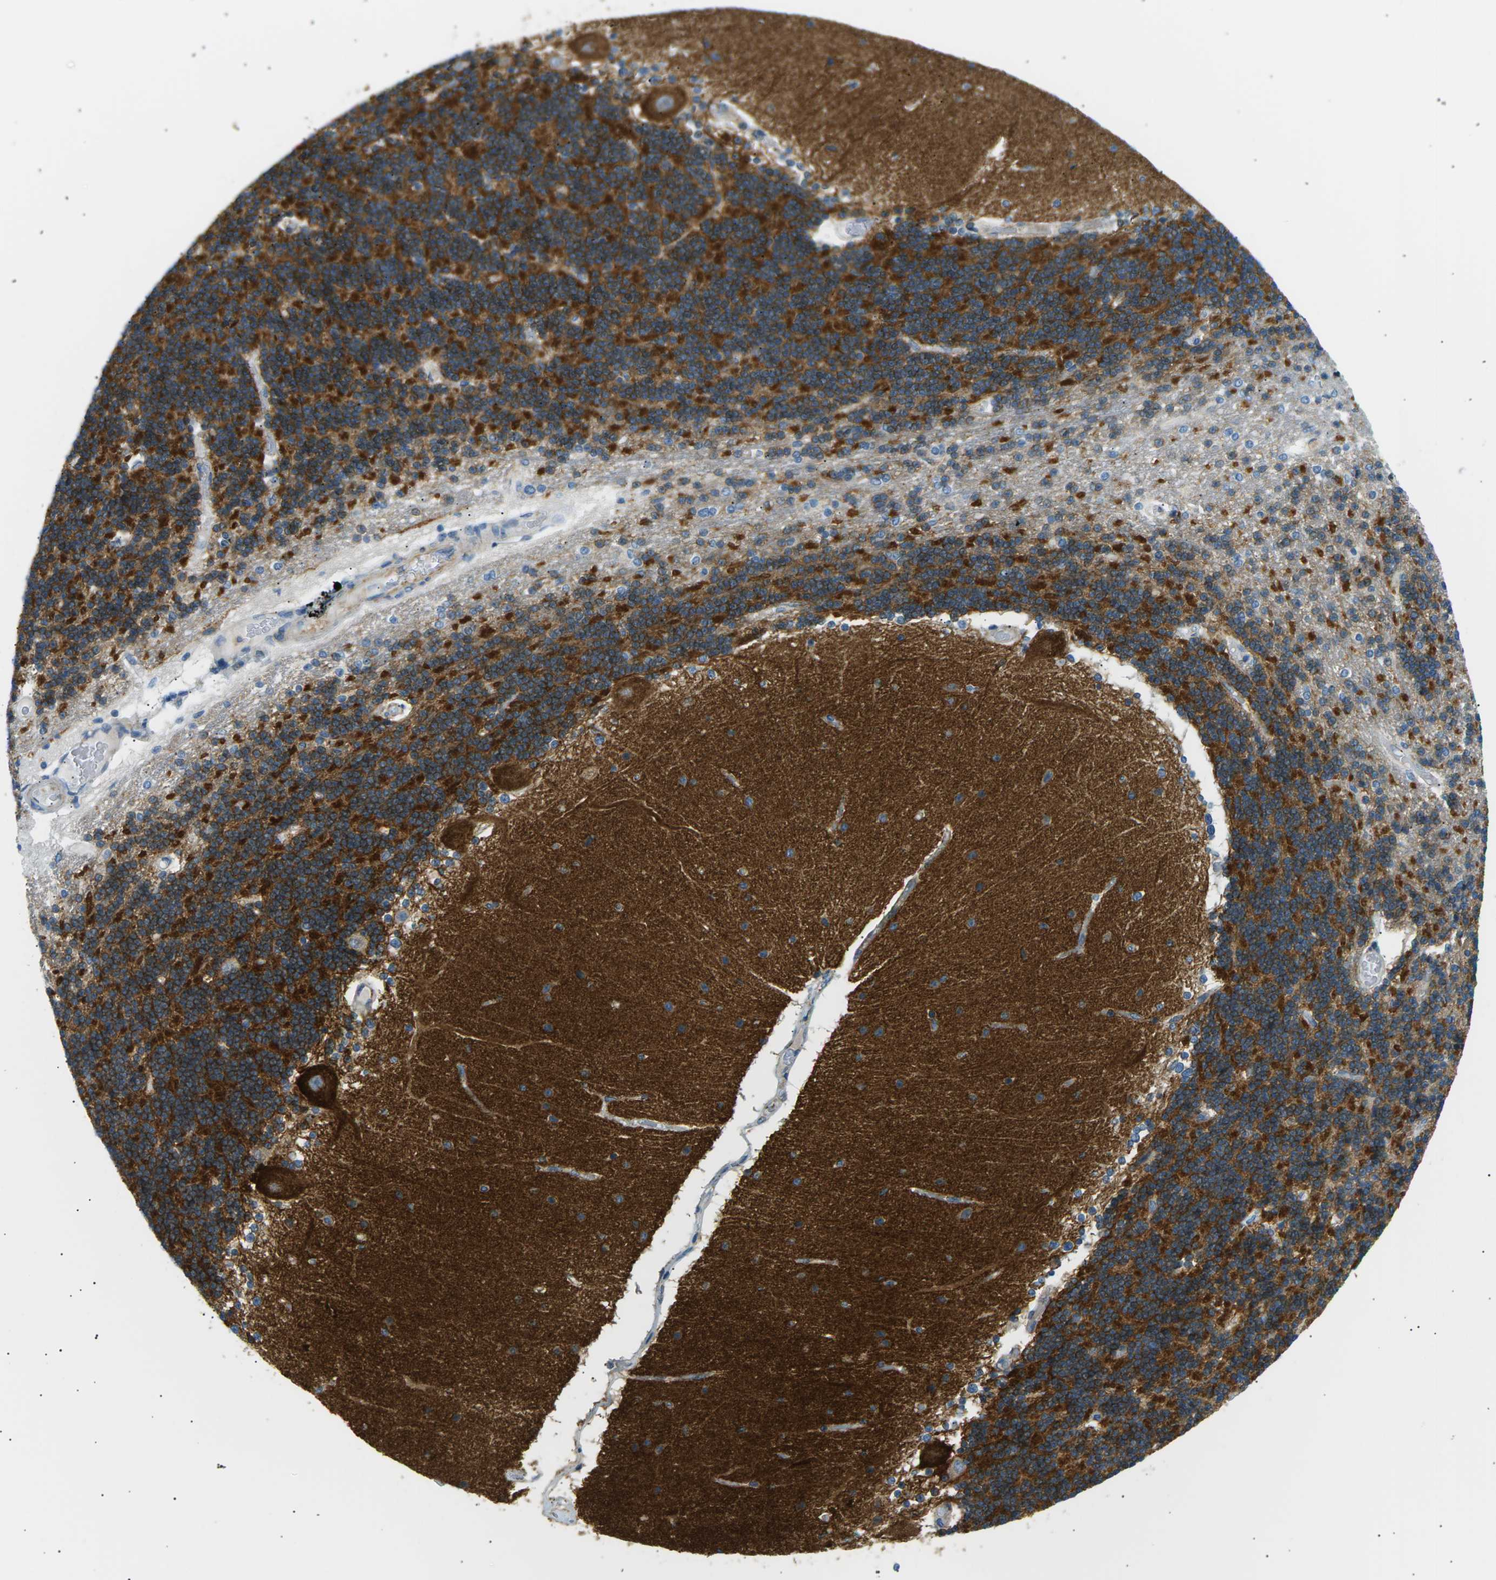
{"staining": {"intensity": "moderate", "quantity": ">75%", "location": "cytoplasmic/membranous"}, "tissue": "cerebellum", "cell_type": "Cells in granular layer", "image_type": "normal", "snomed": [{"axis": "morphology", "description": "Normal tissue, NOS"}, {"axis": "topography", "description": "Cerebellum"}], "caption": "IHC of benign human cerebellum exhibits medium levels of moderate cytoplasmic/membranous expression in approximately >75% of cells in granular layer. (DAB IHC with brightfield microscopy, high magnification).", "gene": "SEPTIN5", "patient": {"sex": "female", "age": 54}}